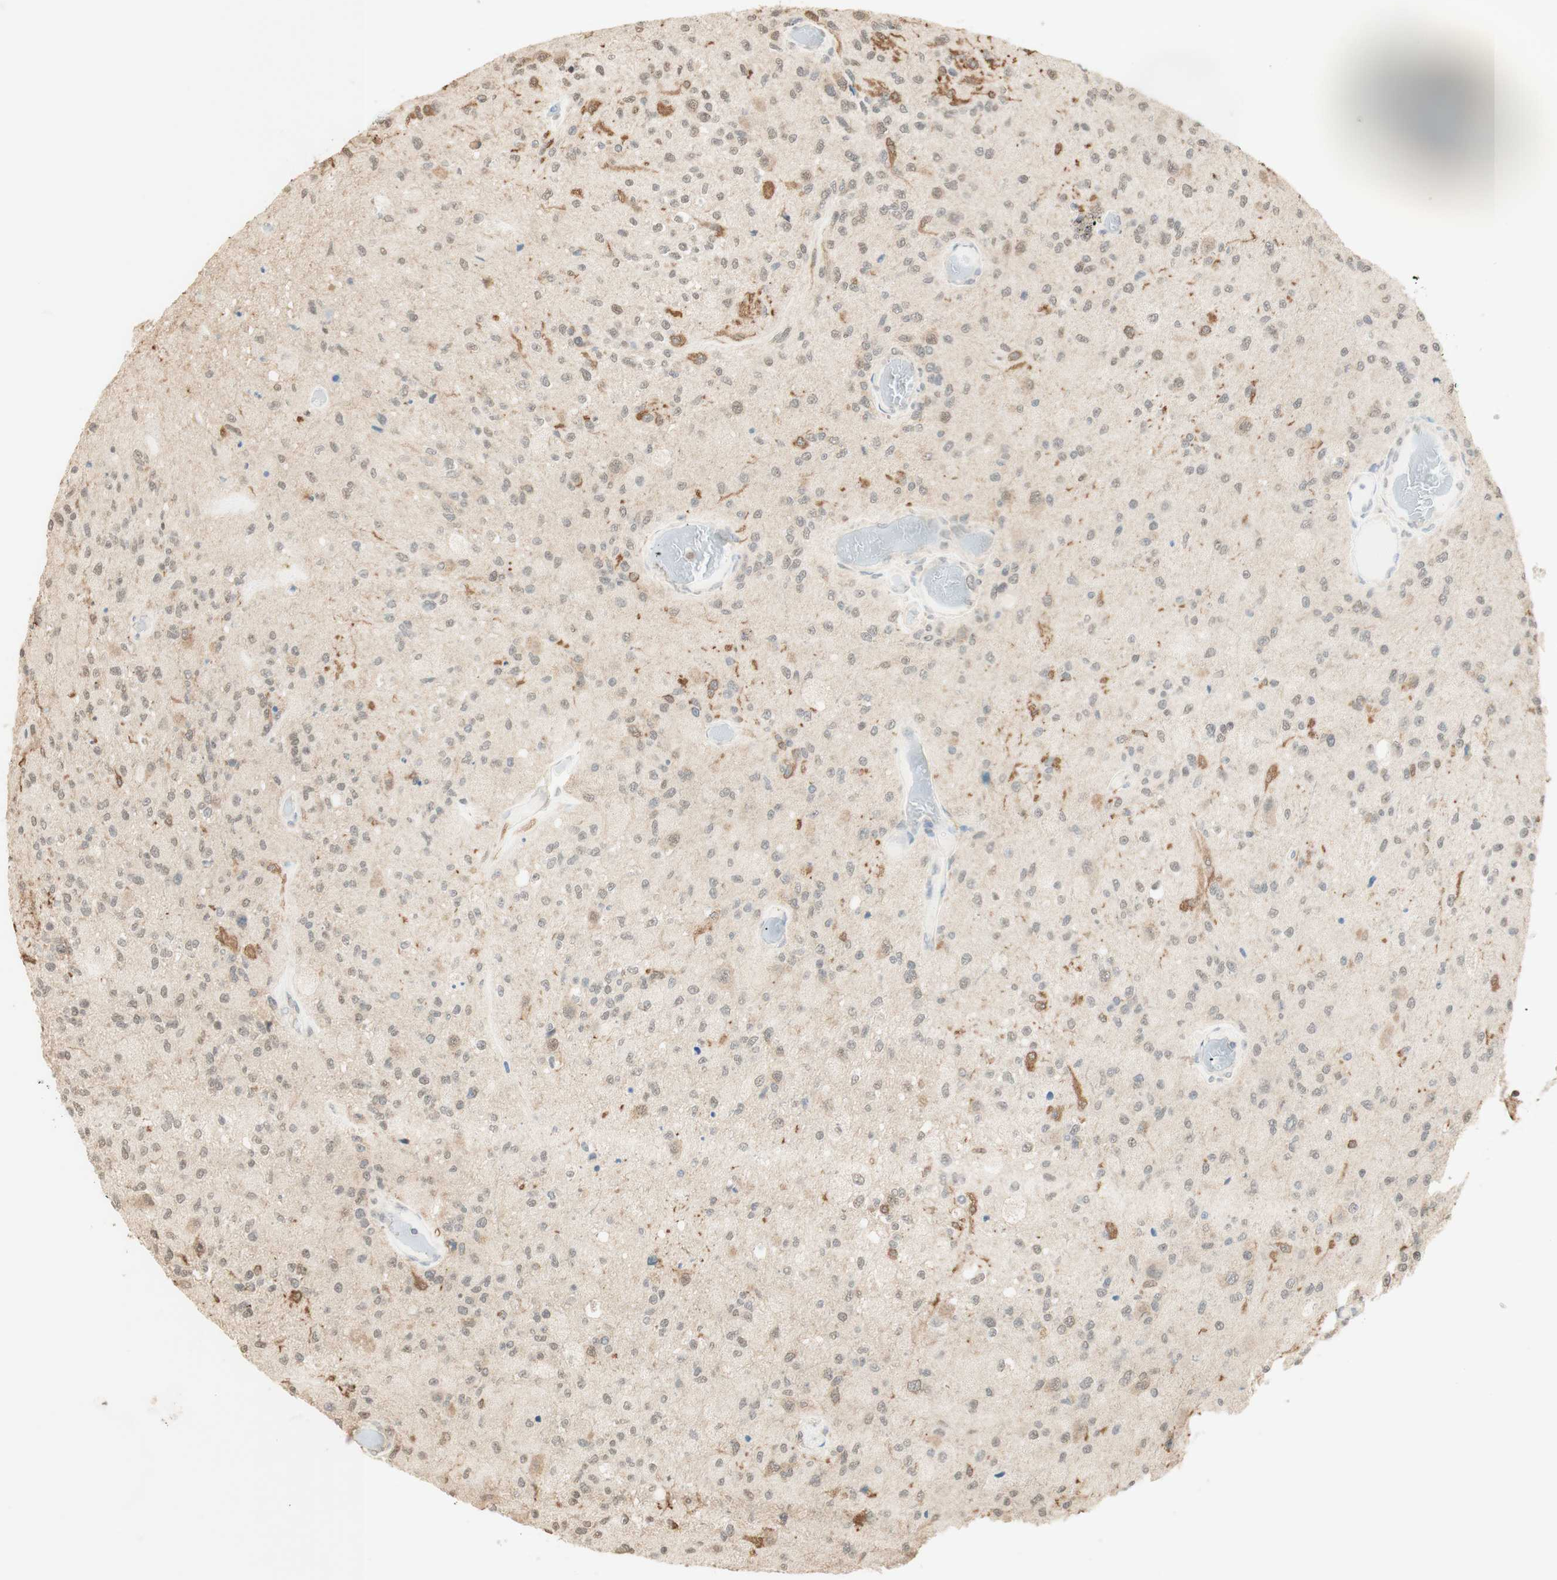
{"staining": {"intensity": "moderate", "quantity": "<25%", "location": "cytoplasmic/membranous"}, "tissue": "glioma", "cell_type": "Tumor cells", "image_type": "cancer", "snomed": [{"axis": "morphology", "description": "Normal tissue, NOS"}, {"axis": "morphology", "description": "Glioma, malignant, High grade"}, {"axis": "topography", "description": "Cerebral cortex"}], "caption": "A micrograph of human glioma stained for a protein reveals moderate cytoplasmic/membranous brown staining in tumor cells.", "gene": "SPINT2", "patient": {"sex": "male", "age": 77}}